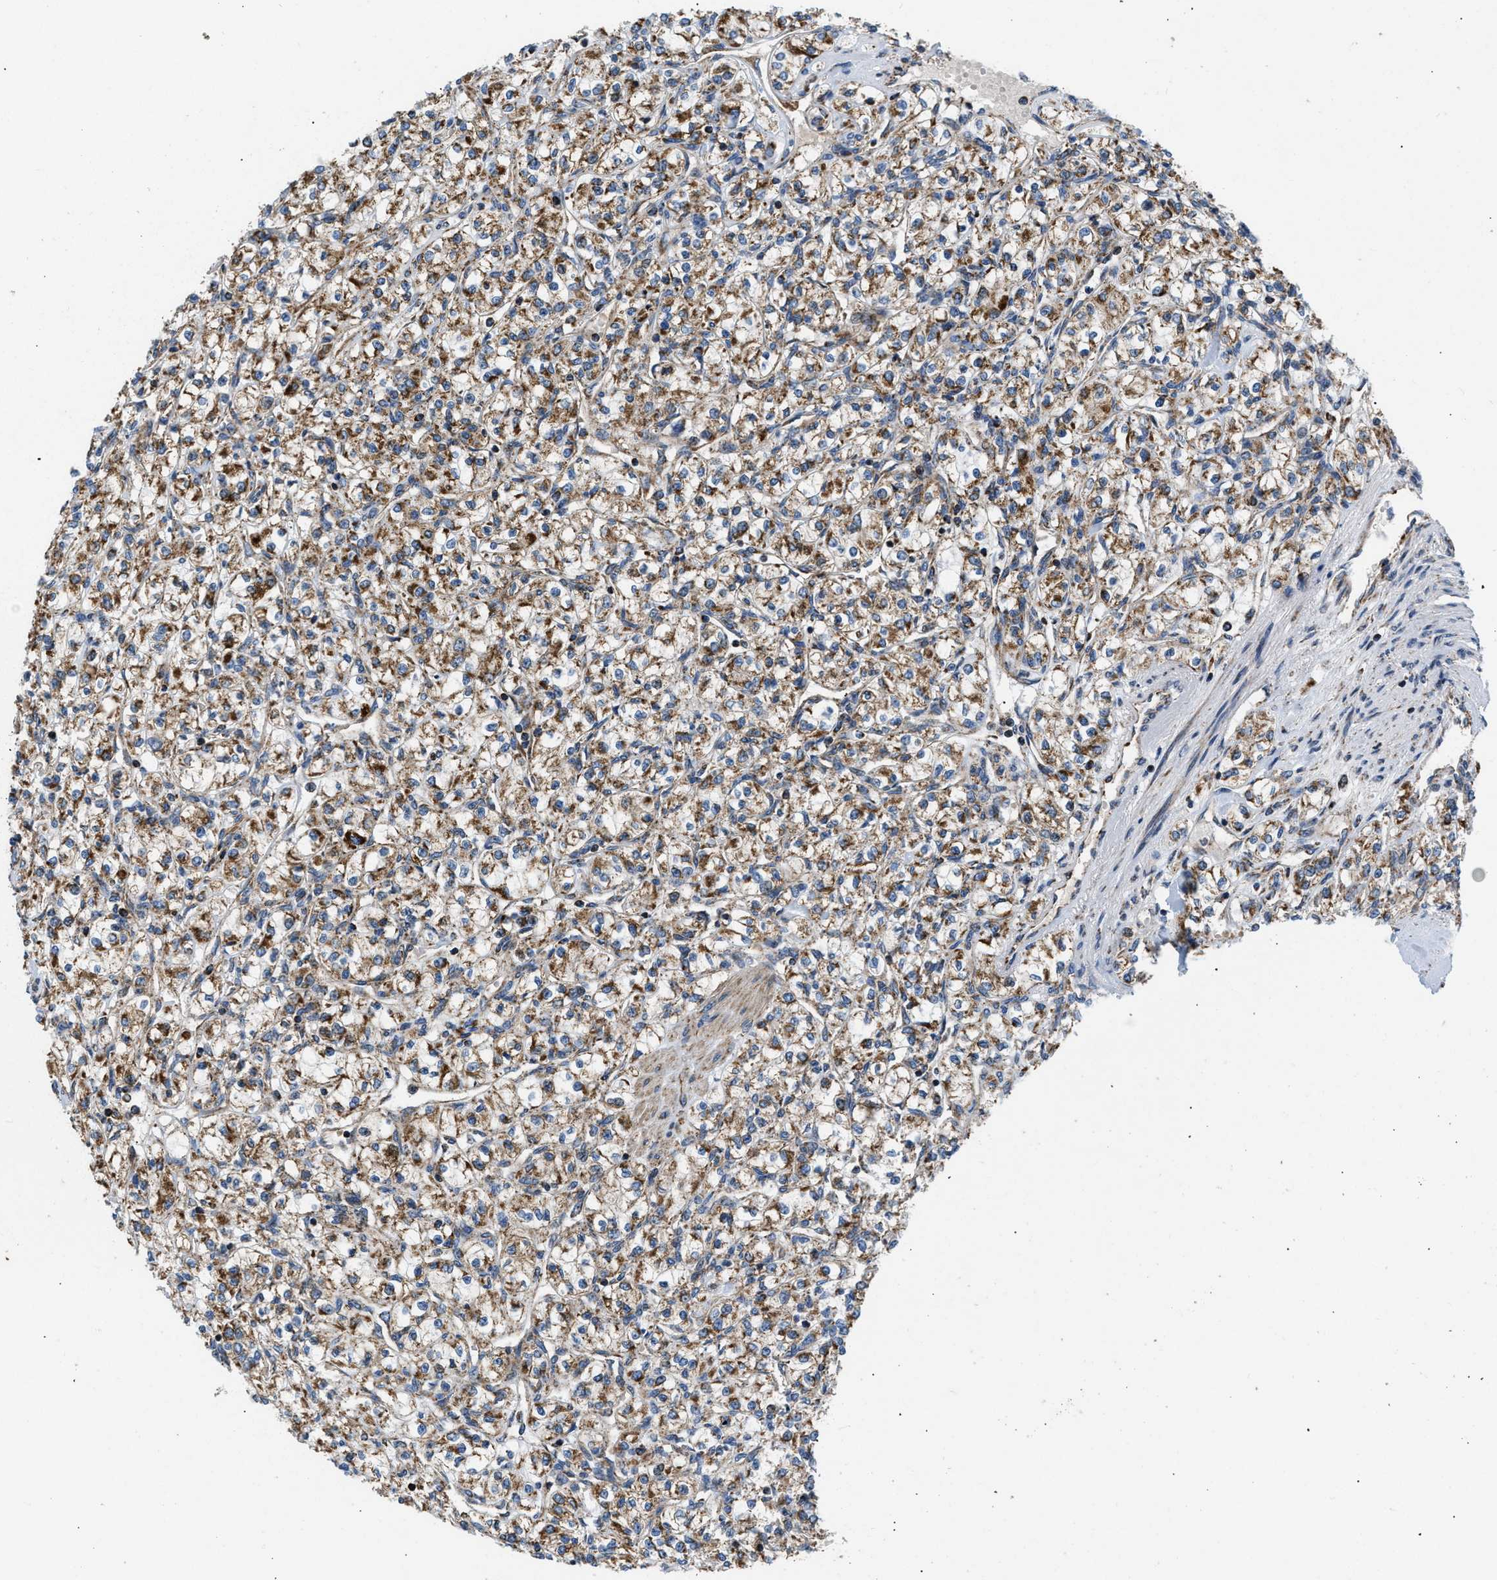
{"staining": {"intensity": "moderate", "quantity": ">75%", "location": "cytoplasmic/membranous"}, "tissue": "renal cancer", "cell_type": "Tumor cells", "image_type": "cancer", "snomed": [{"axis": "morphology", "description": "Adenocarcinoma, NOS"}, {"axis": "topography", "description": "Kidney"}], "caption": "Human renal adenocarcinoma stained with a protein marker shows moderate staining in tumor cells.", "gene": "OPTN", "patient": {"sex": "male", "age": 77}}